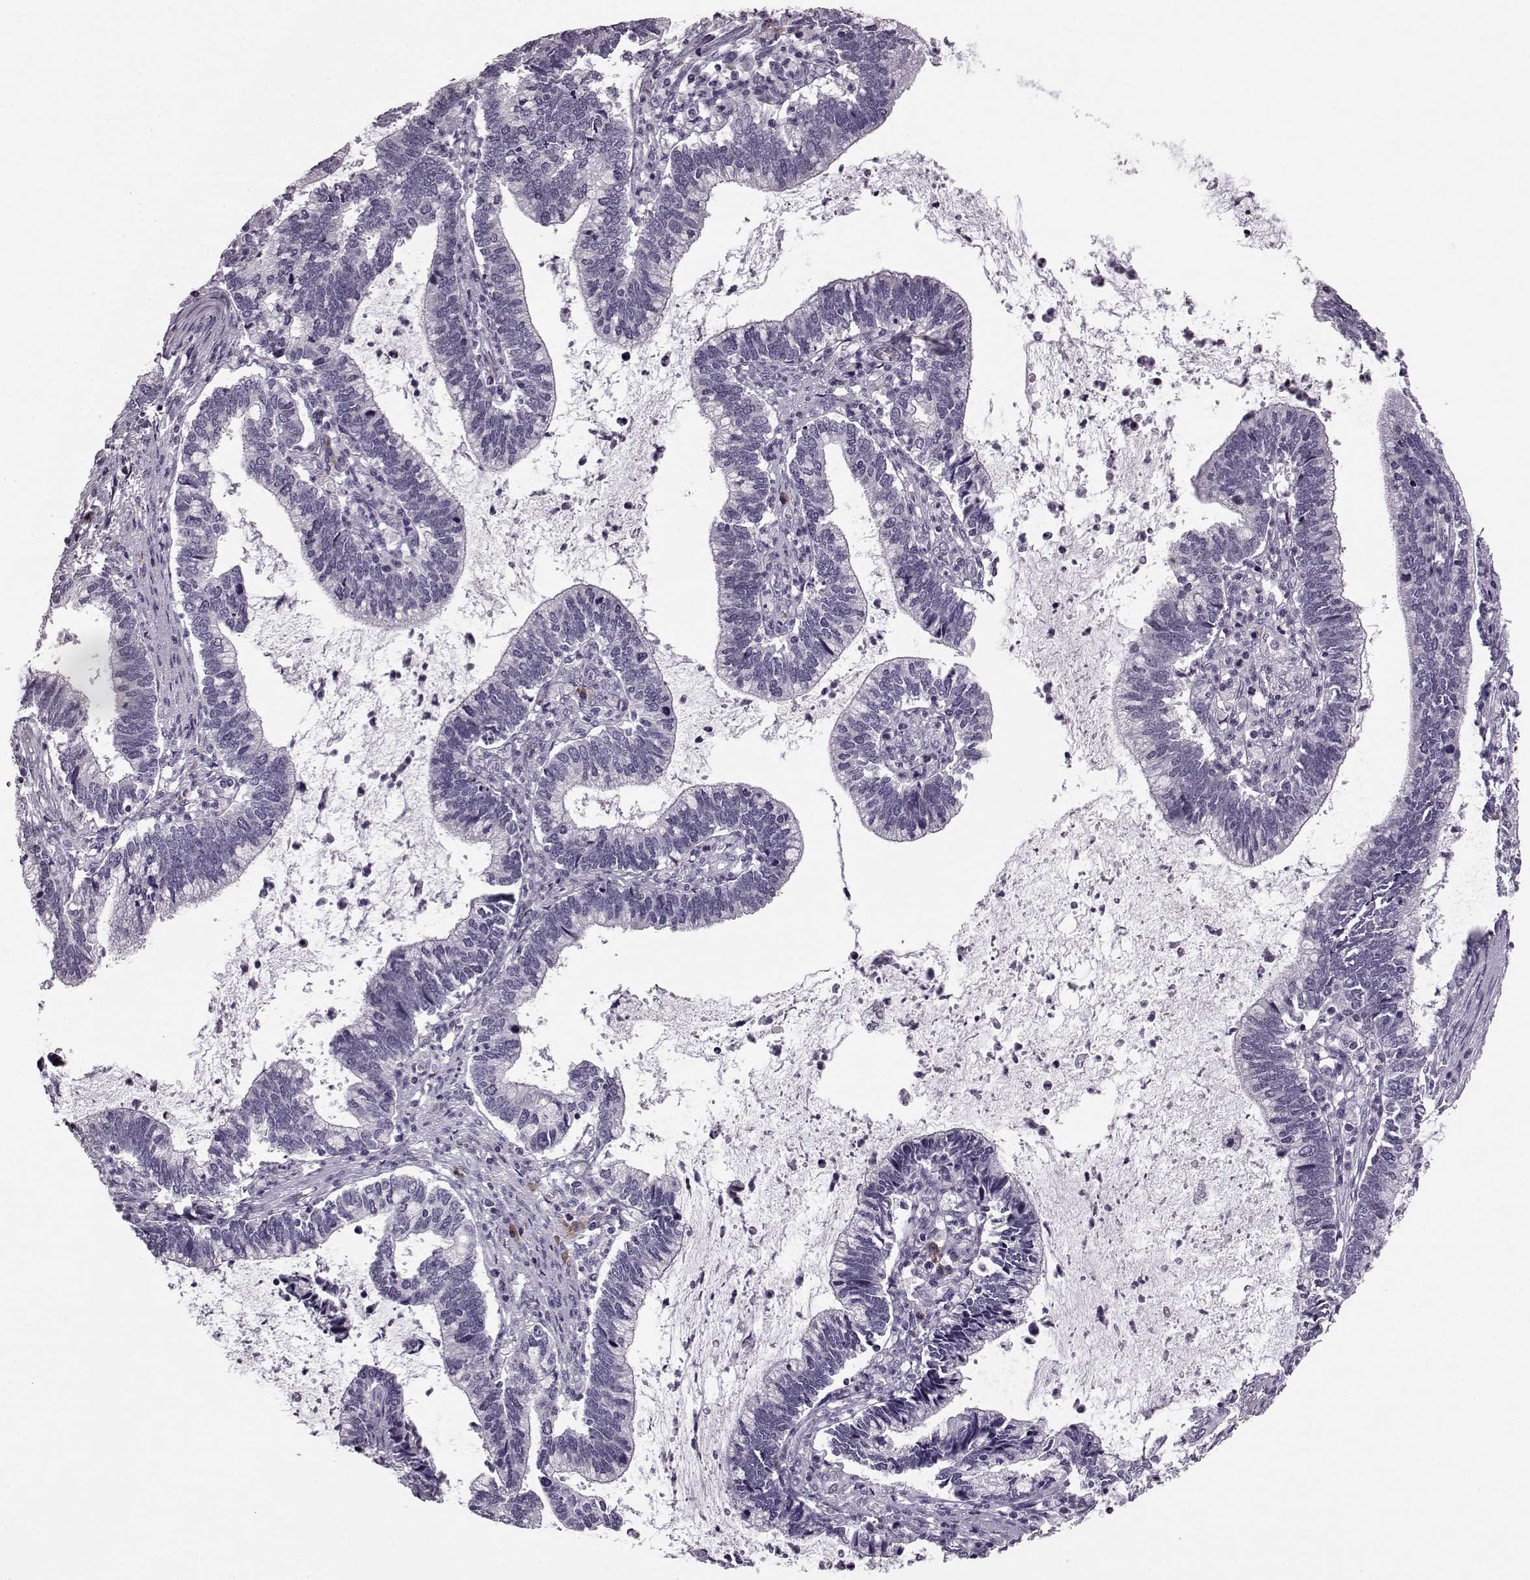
{"staining": {"intensity": "negative", "quantity": "none", "location": "none"}, "tissue": "cervical cancer", "cell_type": "Tumor cells", "image_type": "cancer", "snomed": [{"axis": "morphology", "description": "Adenocarcinoma, NOS"}, {"axis": "topography", "description": "Cervix"}], "caption": "IHC photomicrograph of cervical cancer stained for a protein (brown), which demonstrates no expression in tumor cells.", "gene": "JSRP1", "patient": {"sex": "female", "age": 42}}